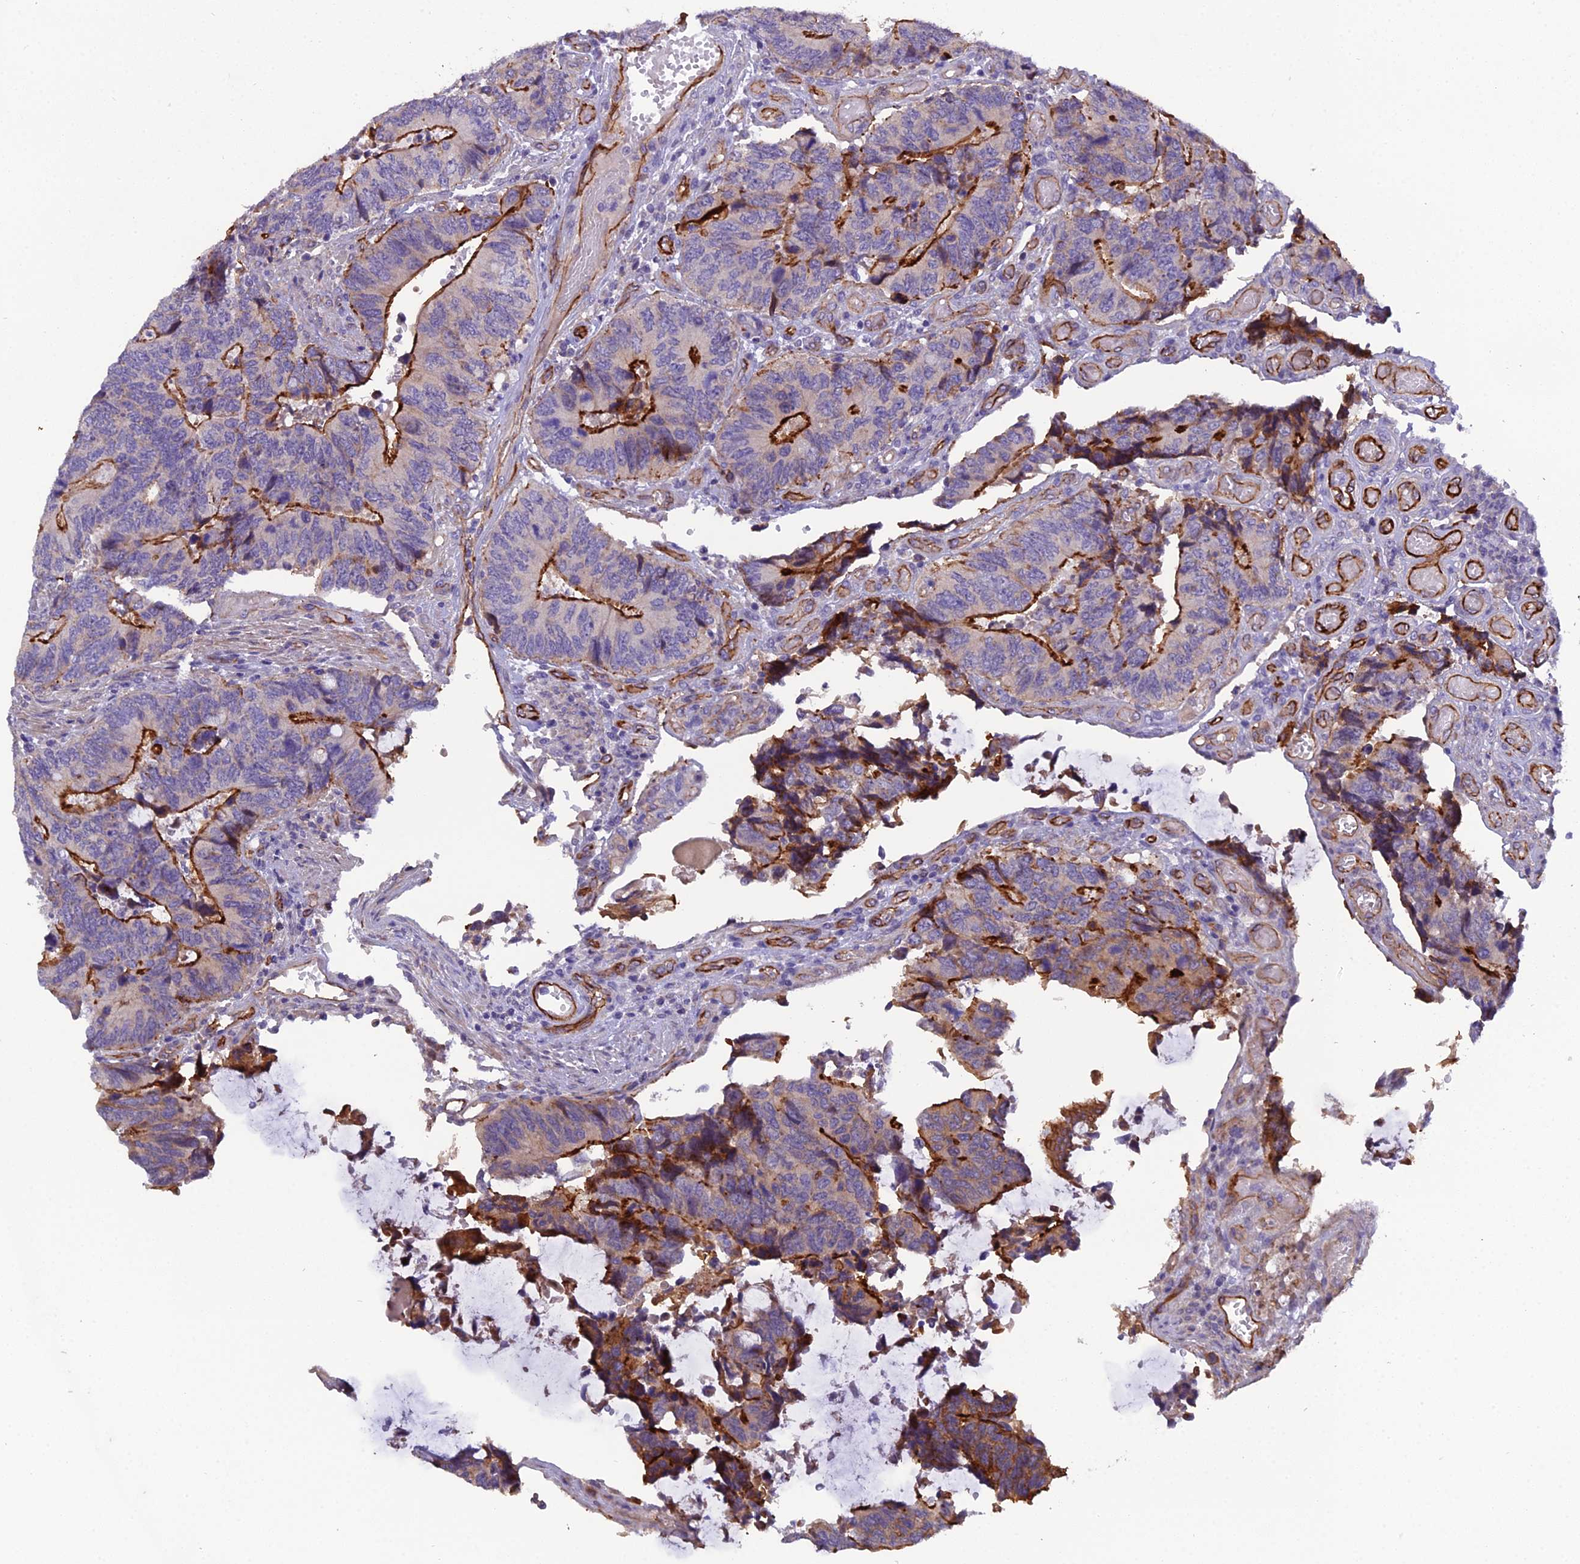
{"staining": {"intensity": "strong", "quantity": "25%-75%", "location": "cytoplasmic/membranous"}, "tissue": "colorectal cancer", "cell_type": "Tumor cells", "image_type": "cancer", "snomed": [{"axis": "morphology", "description": "Adenocarcinoma, NOS"}, {"axis": "topography", "description": "Colon"}], "caption": "Colorectal cancer stained with DAB immunohistochemistry (IHC) shows high levels of strong cytoplasmic/membranous expression in approximately 25%-75% of tumor cells.", "gene": "CFAP47", "patient": {"sex": "male", "age": 87}}